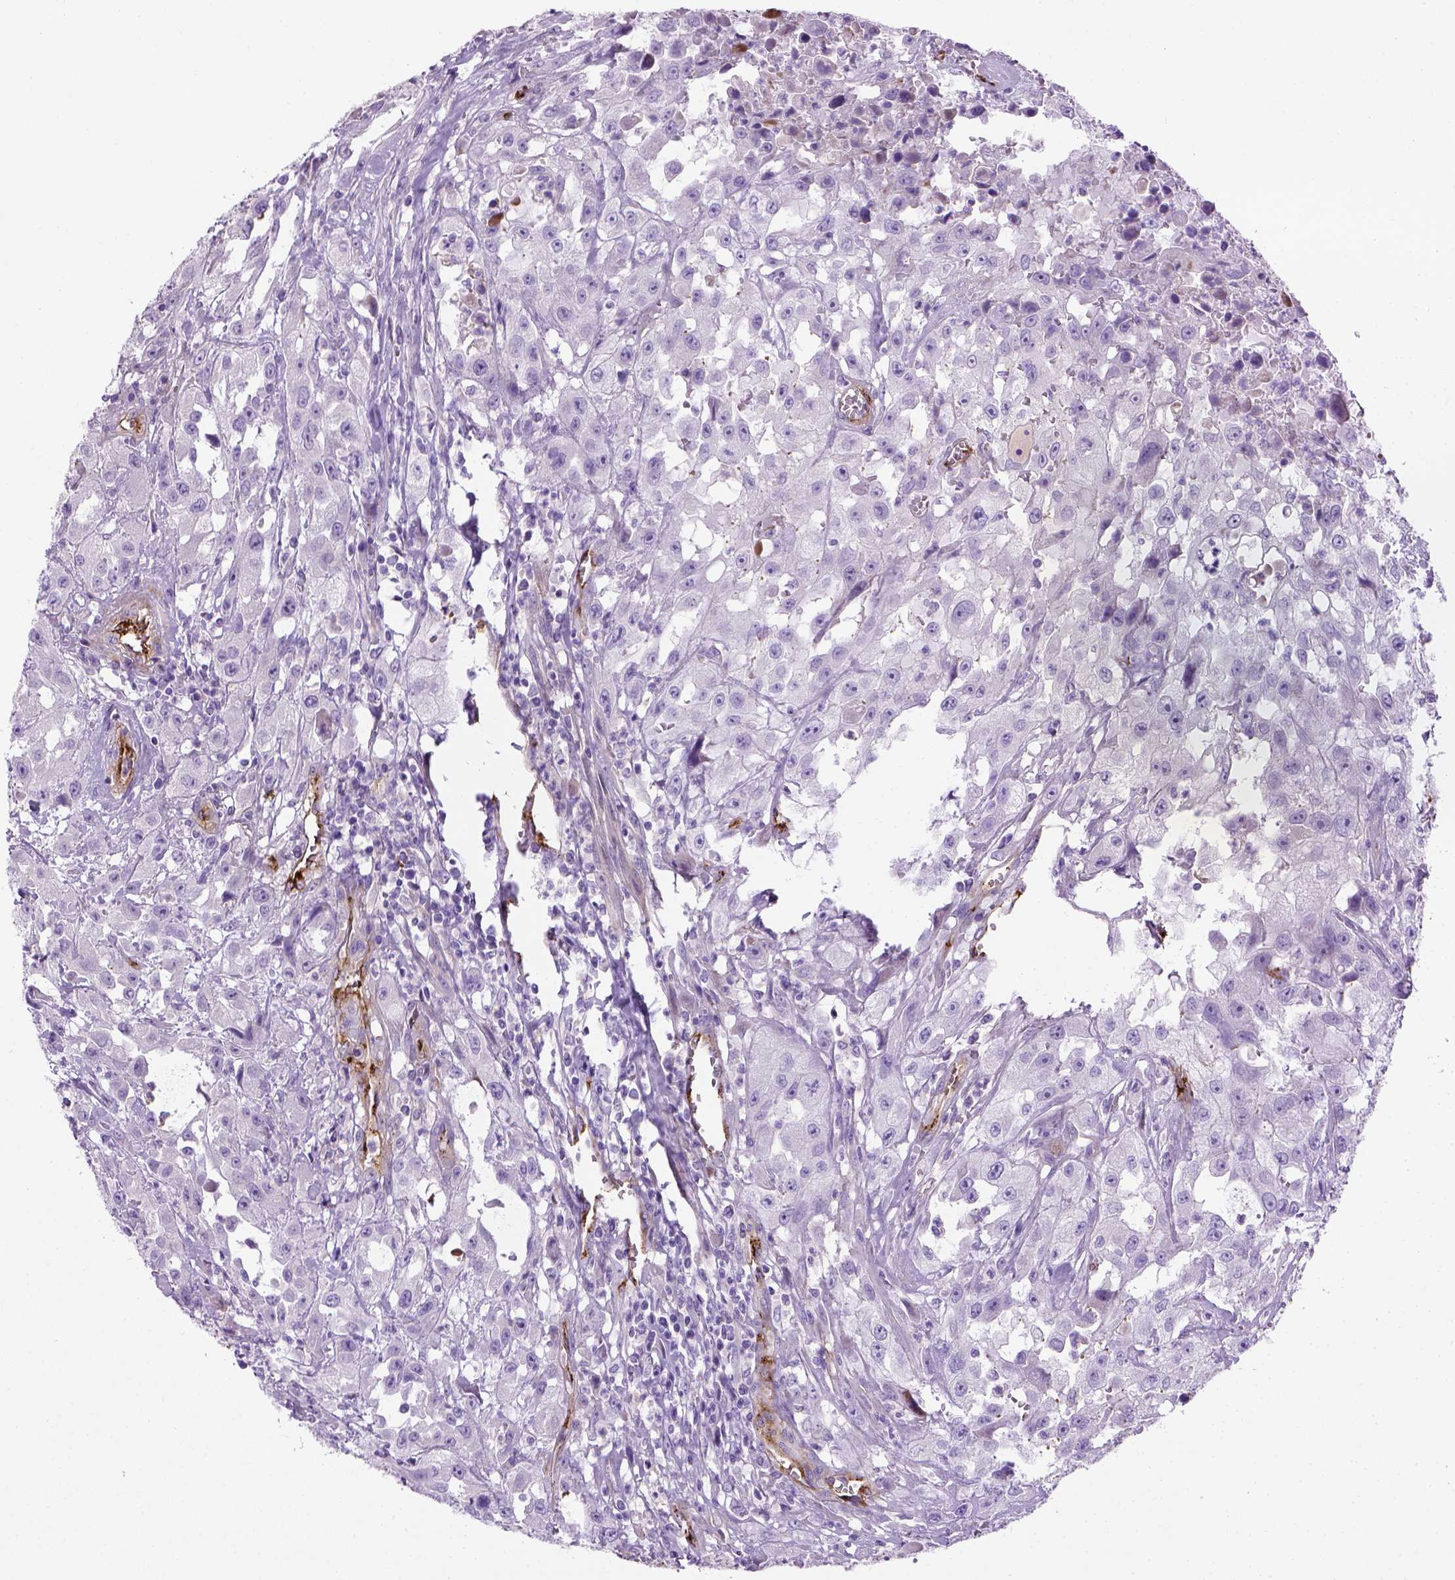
{"staining": {"intensity": "negative", "quantity": "none", "location": "none"}, "tissue": "urothelial cancer", "cell_type": "Tumor cells", "image_type": "cancer", "snomed": [{"axis": "morphology", "description": "Urothelial carcinoma, High grade"}, {"axis": "topography", "description": "Urinary bladder"}], "caption": "The micrograph exhibits no staining of tumor cells in urothelial cancer.", "gene": "VWF", "patient": {"sex": "male", "age": 79}}